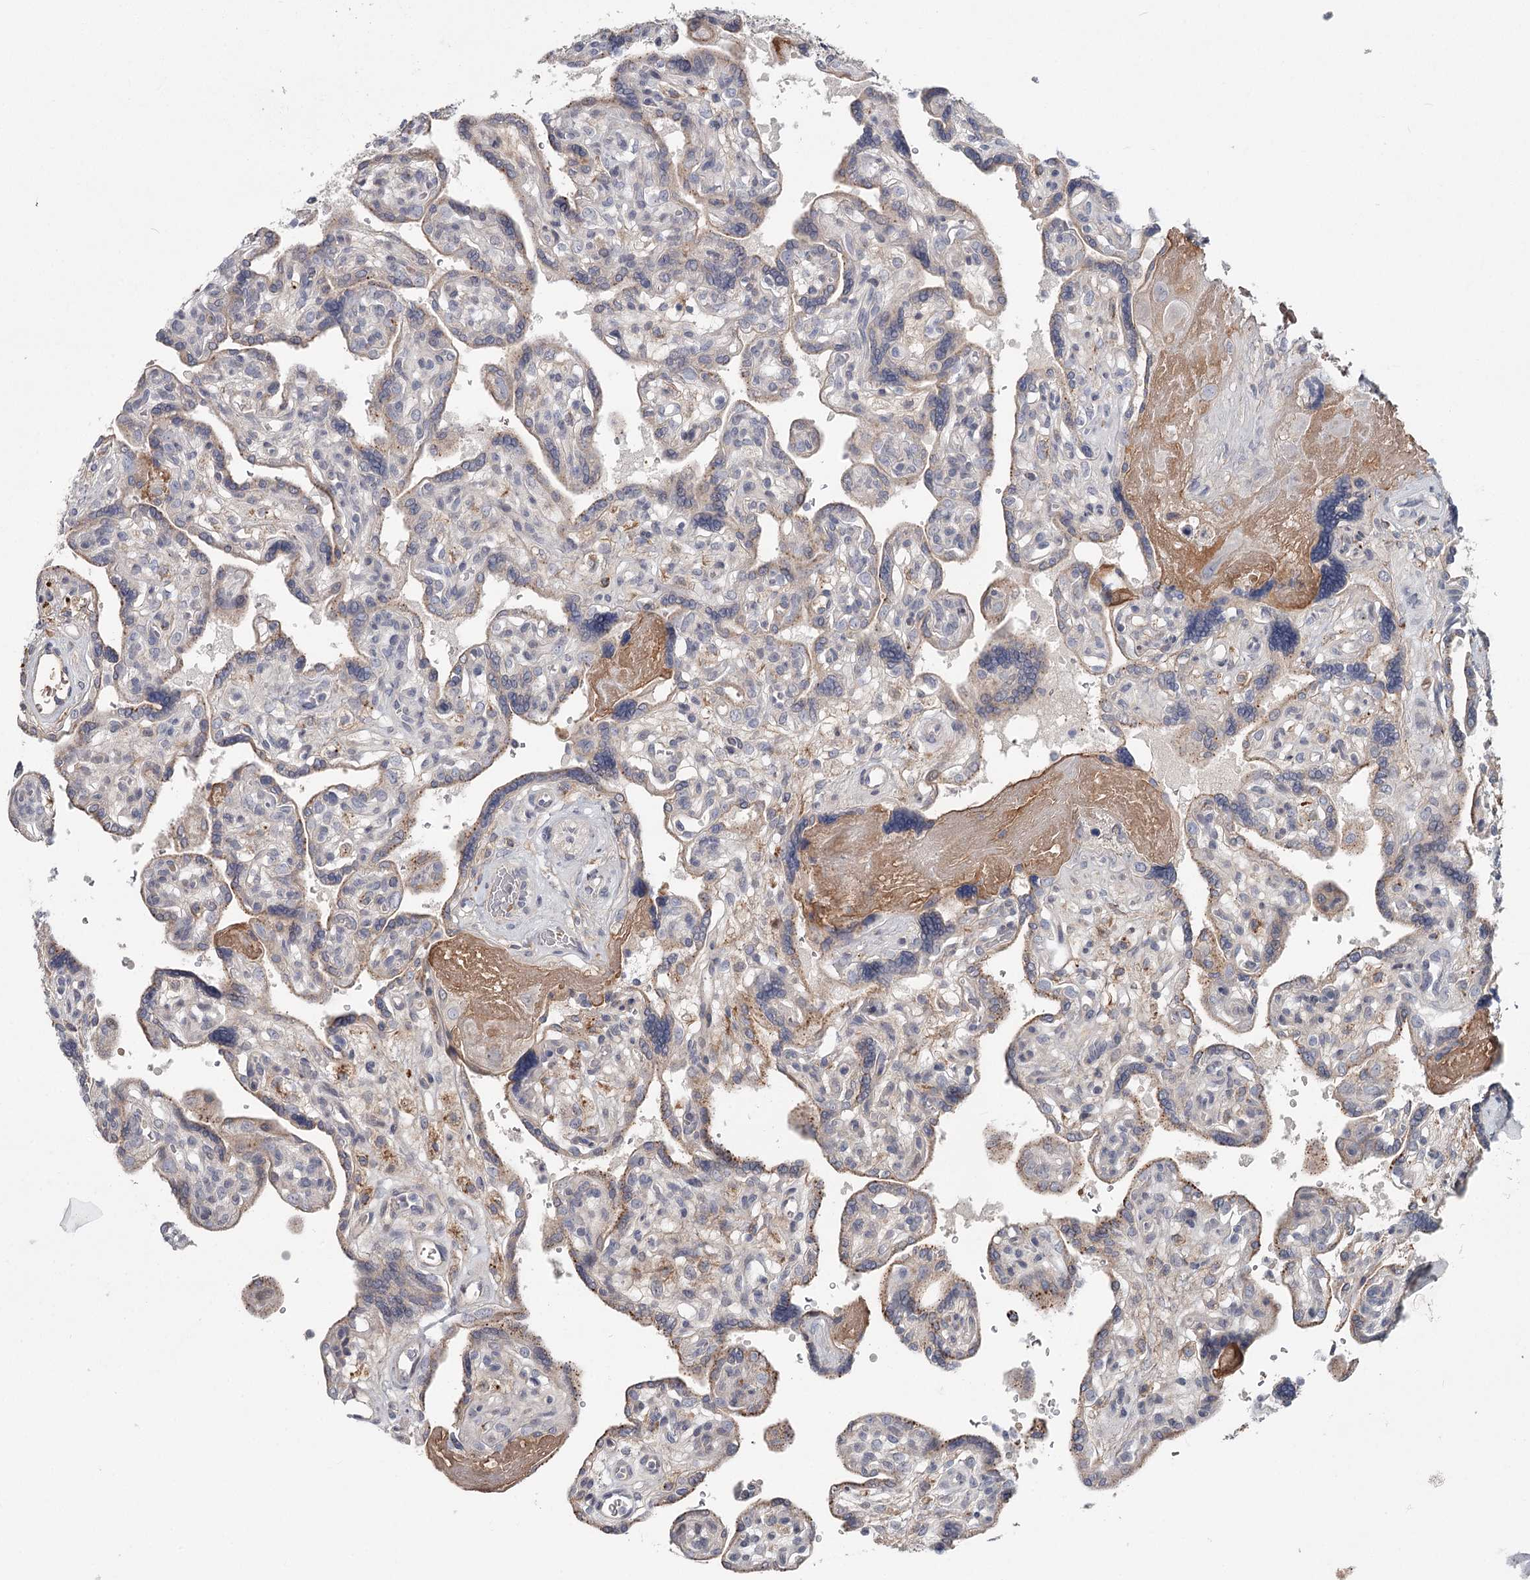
{"staining": {"intensity": "negative", "quantity": "none", "location": "none"}, "tissue": "placenta", "cell_type": "Trophoblastic cells", "image_type": "normal", "snomed": [{"axis": "morphology", "description": "Normal tissue, NOS"}, {"axis": "topography", "description": "Placenta"}], "caption": "Immunohistochemical staining of unremarkable placenta shows no significant positivity in trophoblastic cells. Brightfield microscopy of IHC stained with DAB (3,3'-diaminobenzidine) (brown) and hematoxylin (blue), captured at high magnification.", "gene": "DHRS9", "patient": {"sex": "female", "age": 39}}